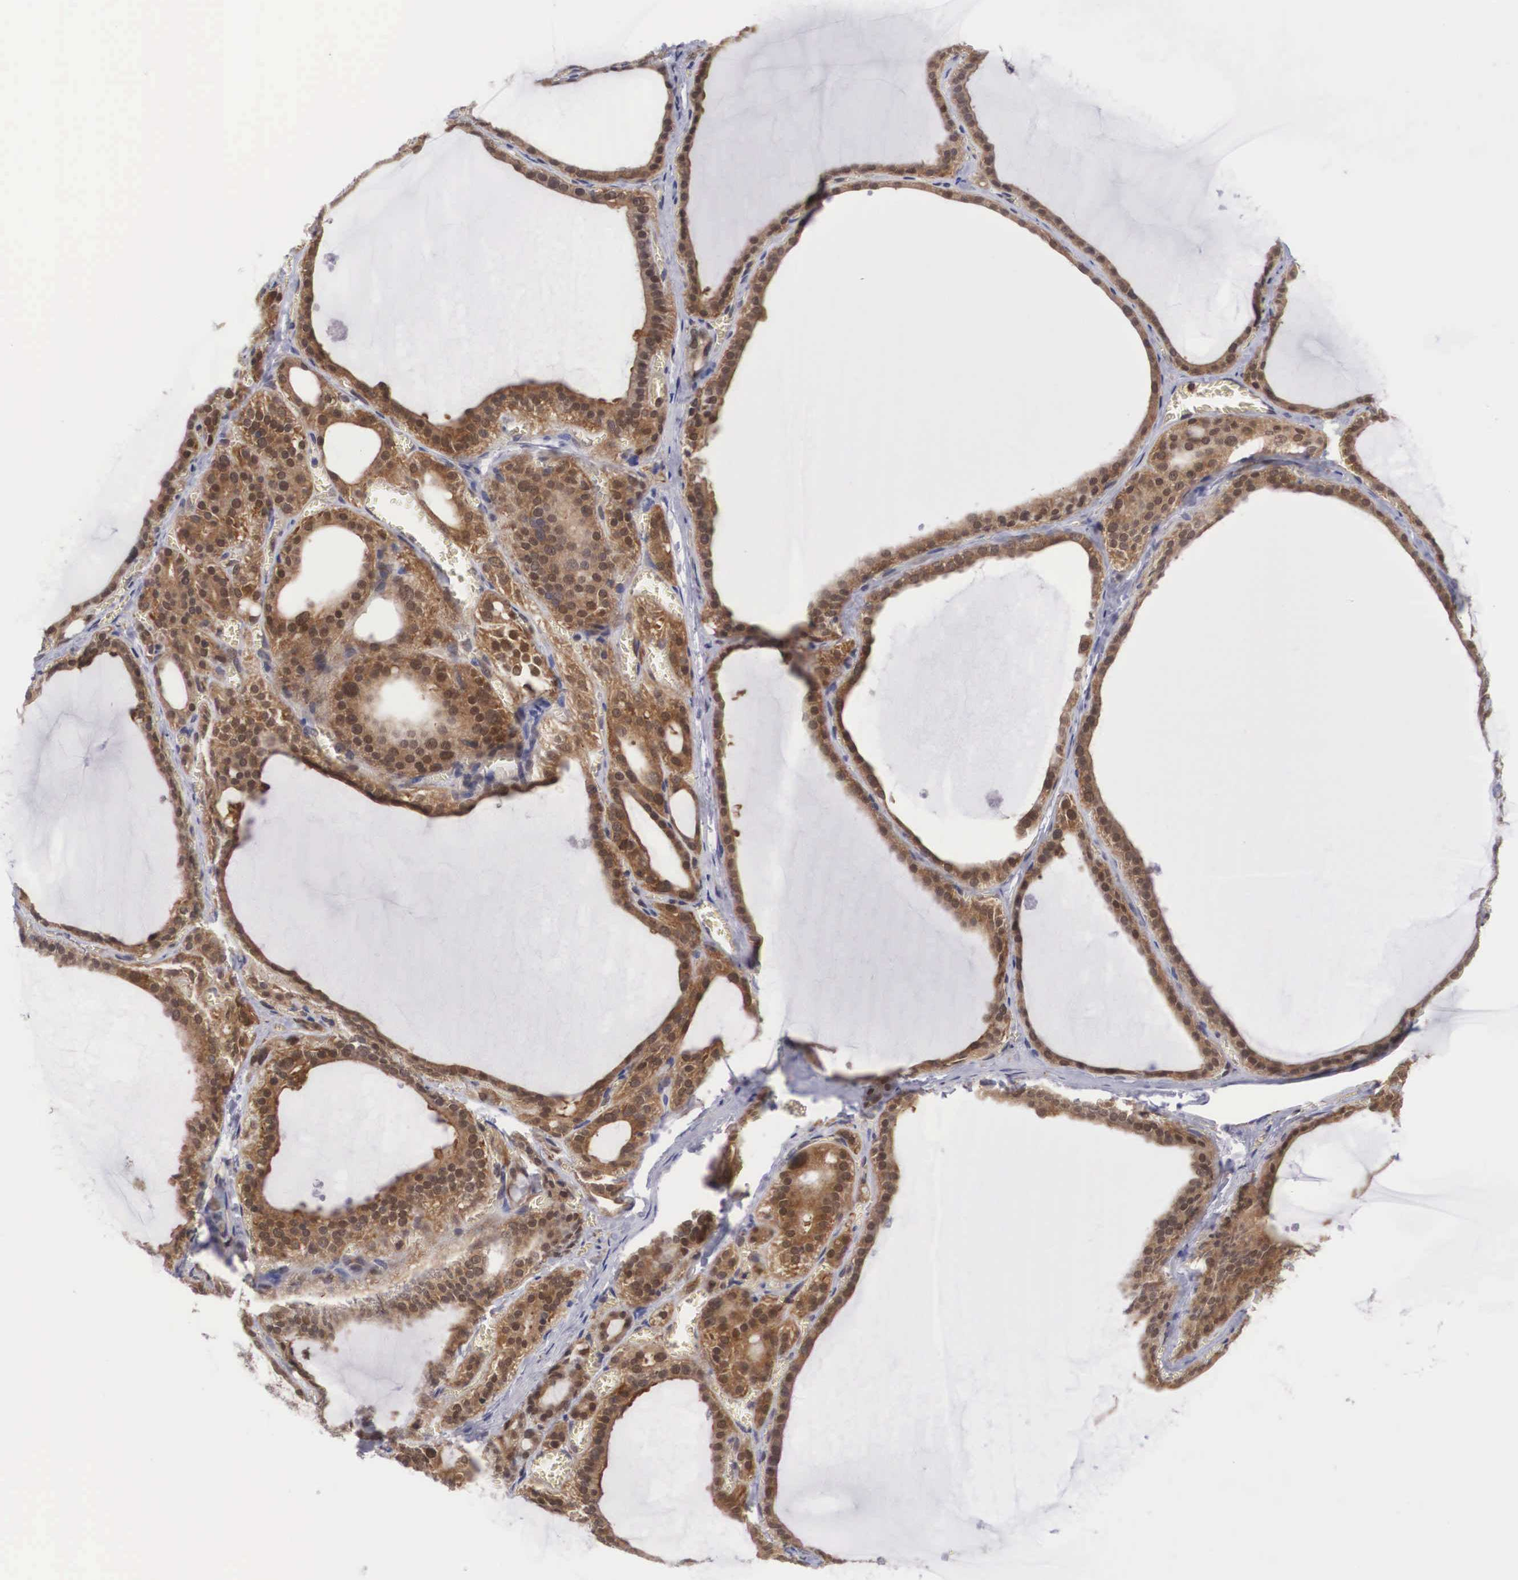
{"staining": {"intensity": "strong", "quantity": ">75%", "location": "cytoplasmic/membranous,nuclear"}, "tissue": "thyroid gland", "cell_type": "Glandular cells", "image_type": "normal", "snomed": [{"axis": "morphology", "description": "Normal tissue, NOS"}, {"axis": "topography", "description": "Thyroid gland"}], "caption": "Brown immunohistochemical staining in normal human thyroid gland reveals strong cytoplasmic/membranous,nuclear positivity in approximately >75% of glandular cells.", "gene": "ADSL", "patient": {"sex": "female", "age": 55}}